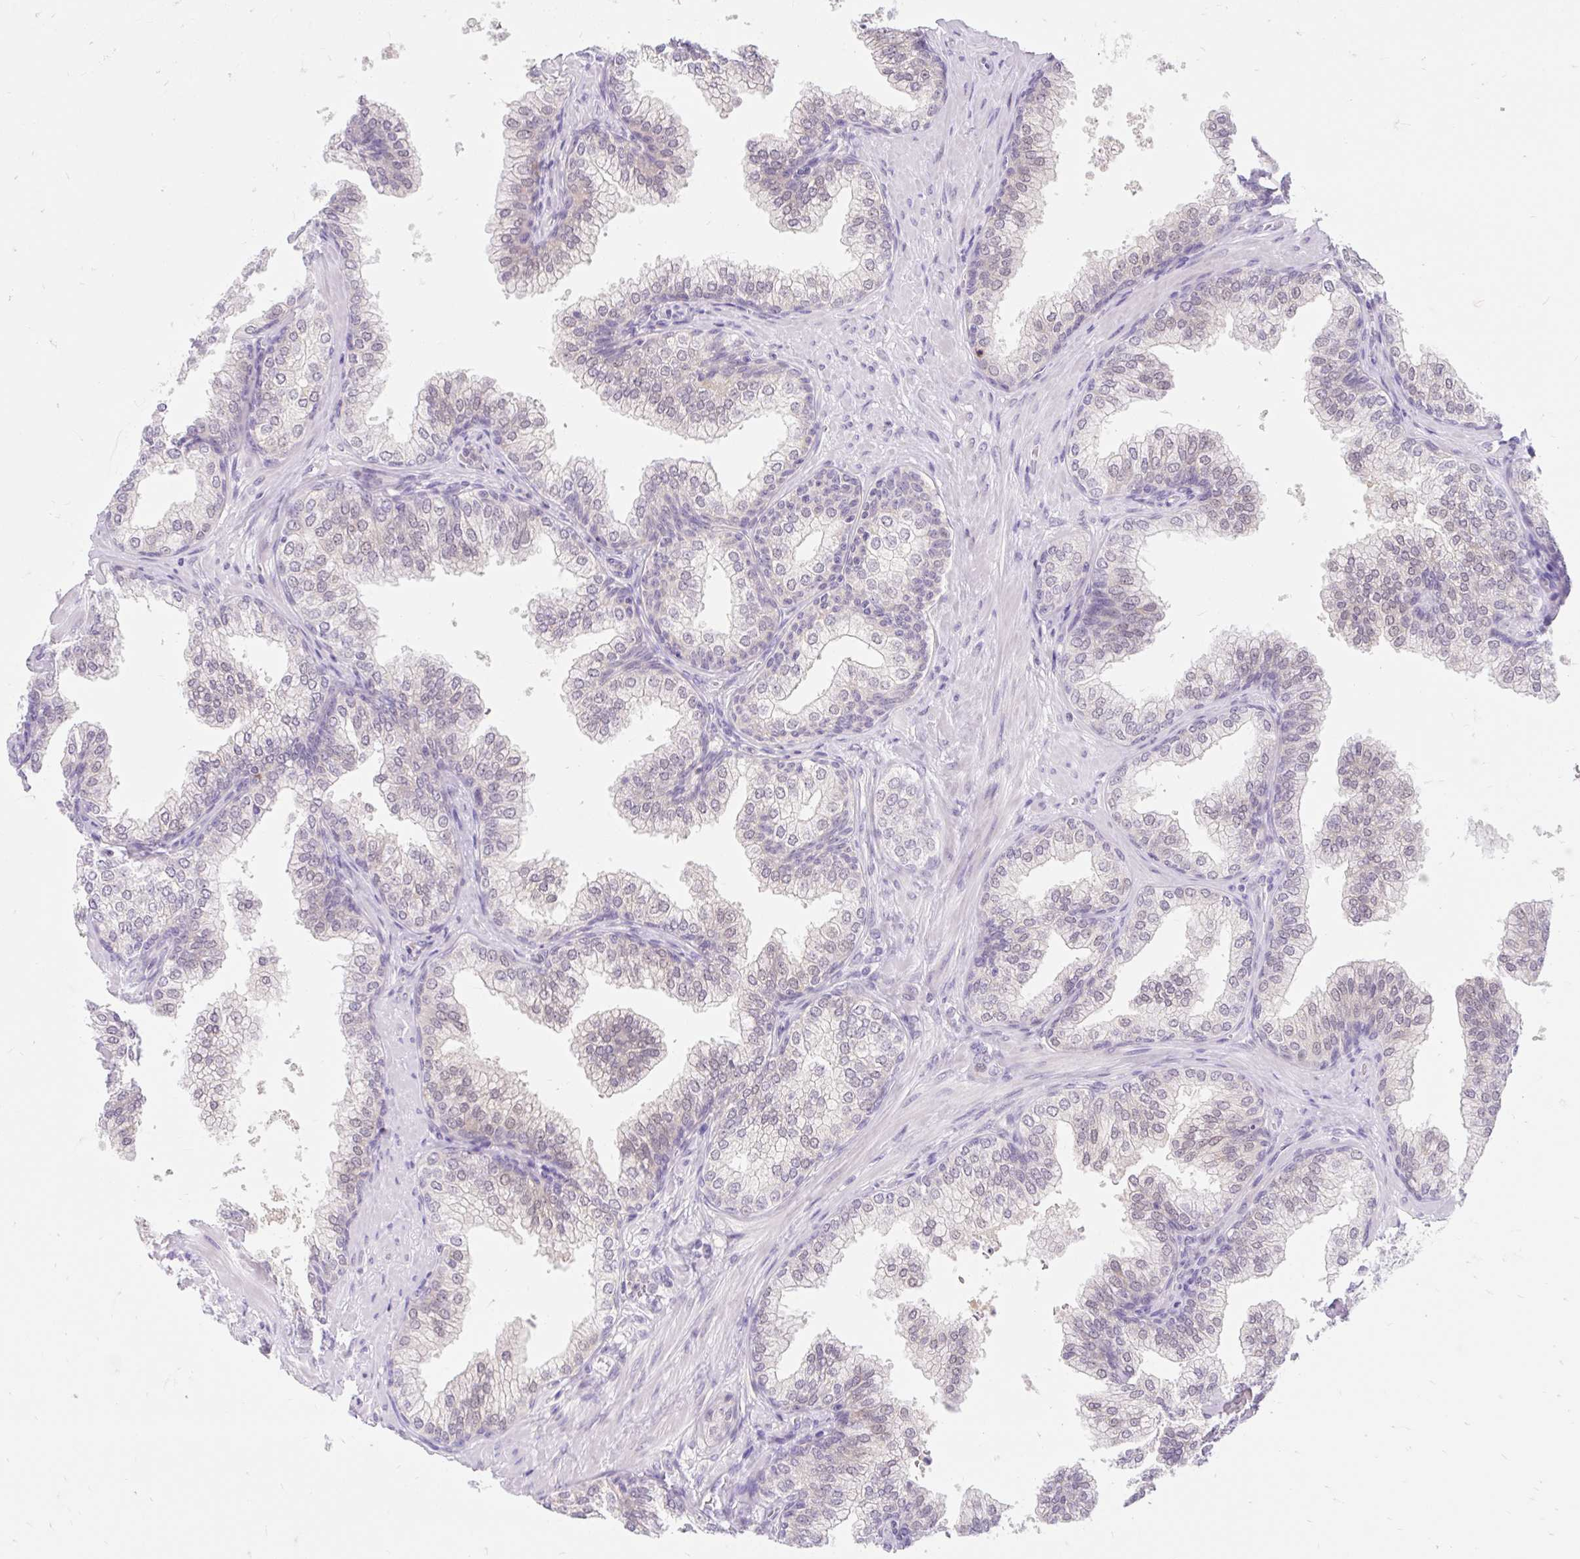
{"staining": {"intensity": "weak", "quantity": "<25%", "location": "nuclear"}, "tissue": "prostate", "cell_type": "Glandular cells", "image_type": "normal", "snomed": [{"axis": "morphology", "description": "Normal tissue, NOS"}, {"axis": "topography", "description": "Prostate"}], "caption": "DAB immunohistochemical staining of benign prostate shows no significant staining in glandular cells.", "gene": "ITPK1", "patient": {"sex": "male", "age": 60}}